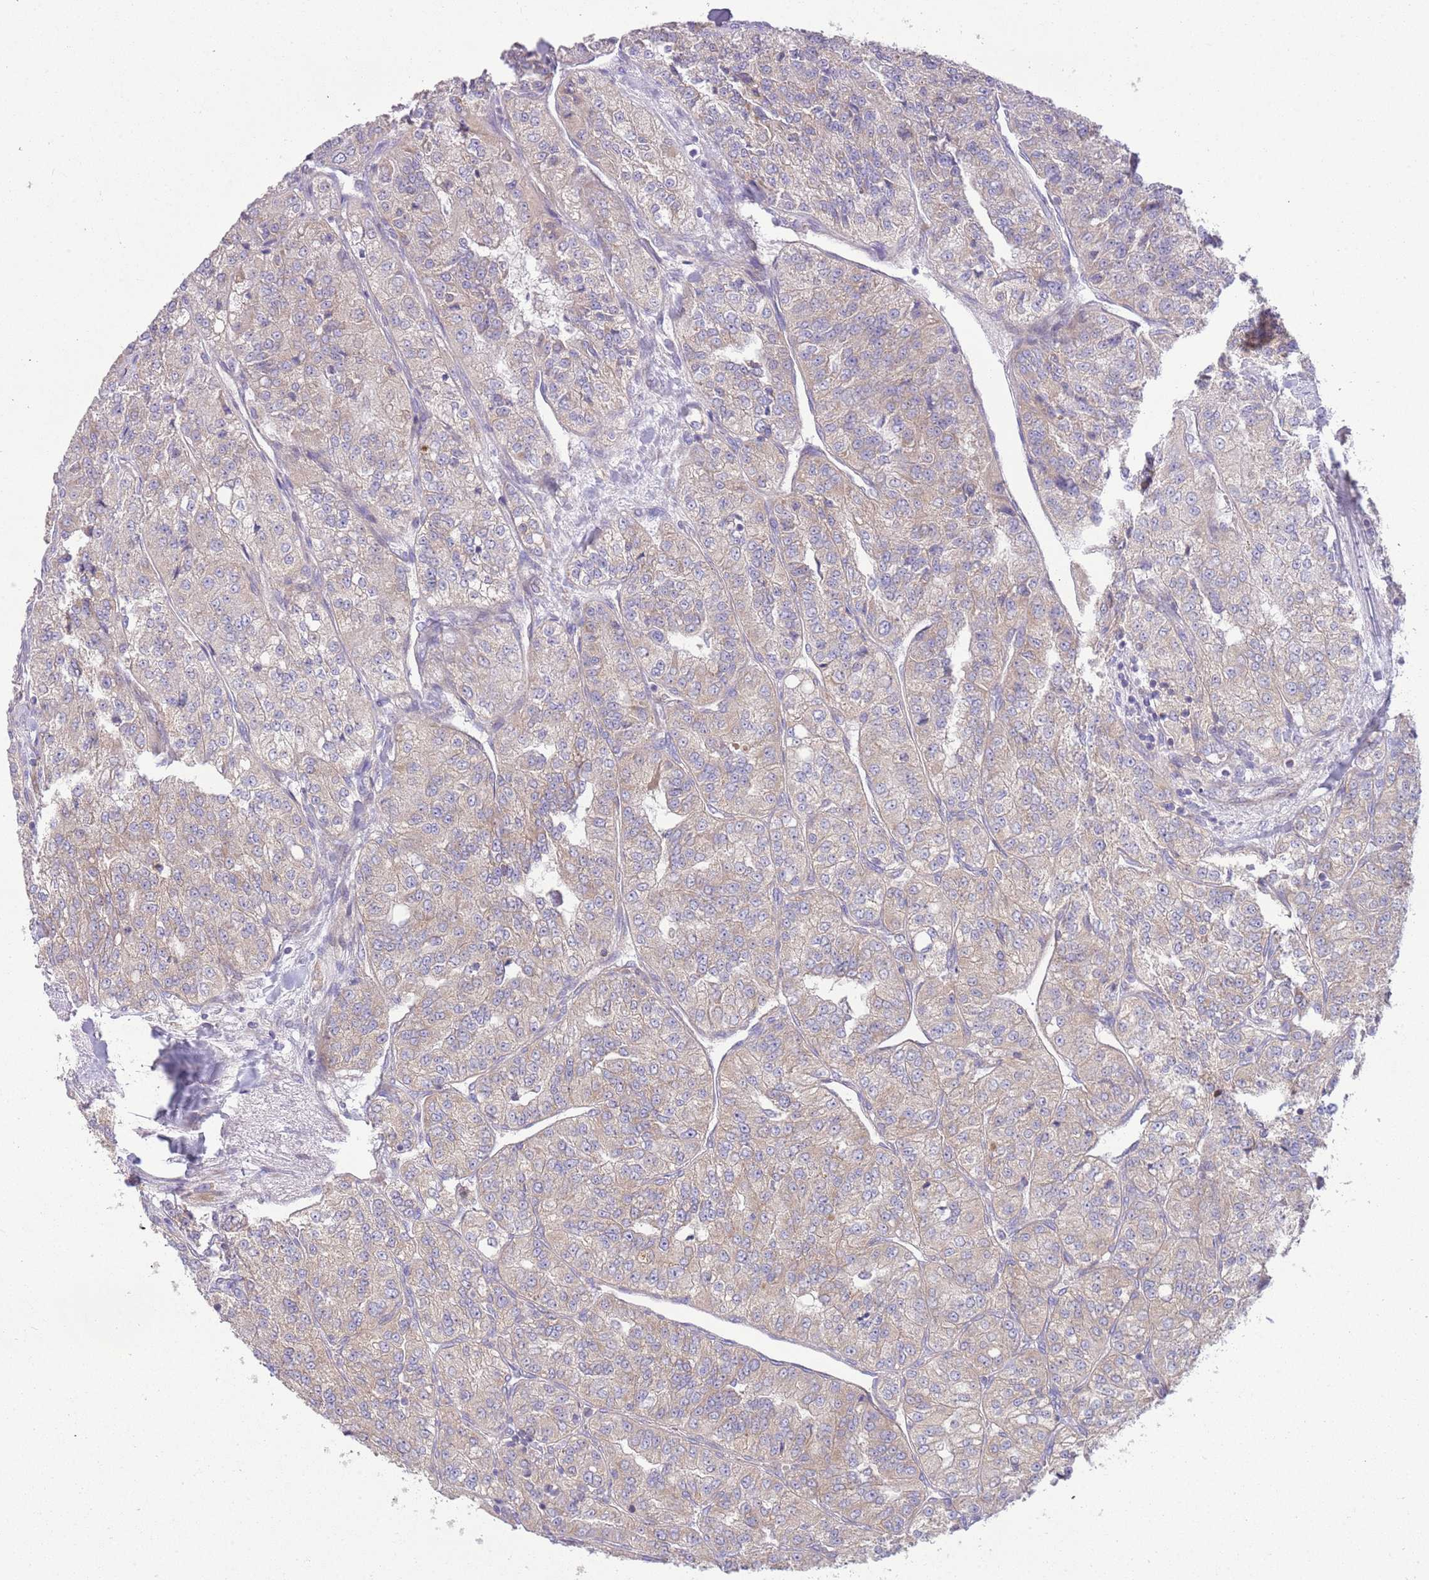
{"staining": {"intensity": "weak", "quantity": ">75%", "location": "cytoplasmic/membranous"}, "tissue": "renal cancer", "cell_type": "Tumor cells", "image_type": "cancer", "snomed": [{"axis": "morphology", "description": "Adenocarcinoma, NOS"}, {"axis": "topography", "description": "Kidney"}], "caption": "Renal cancer was stained to show a protein in brown. There is low levels of weak cytoplasmic/membranous expression in approximately >75% of tumor cells.", "gene": "TOMM5", "patient": {"sex": "female", "age": 63}}